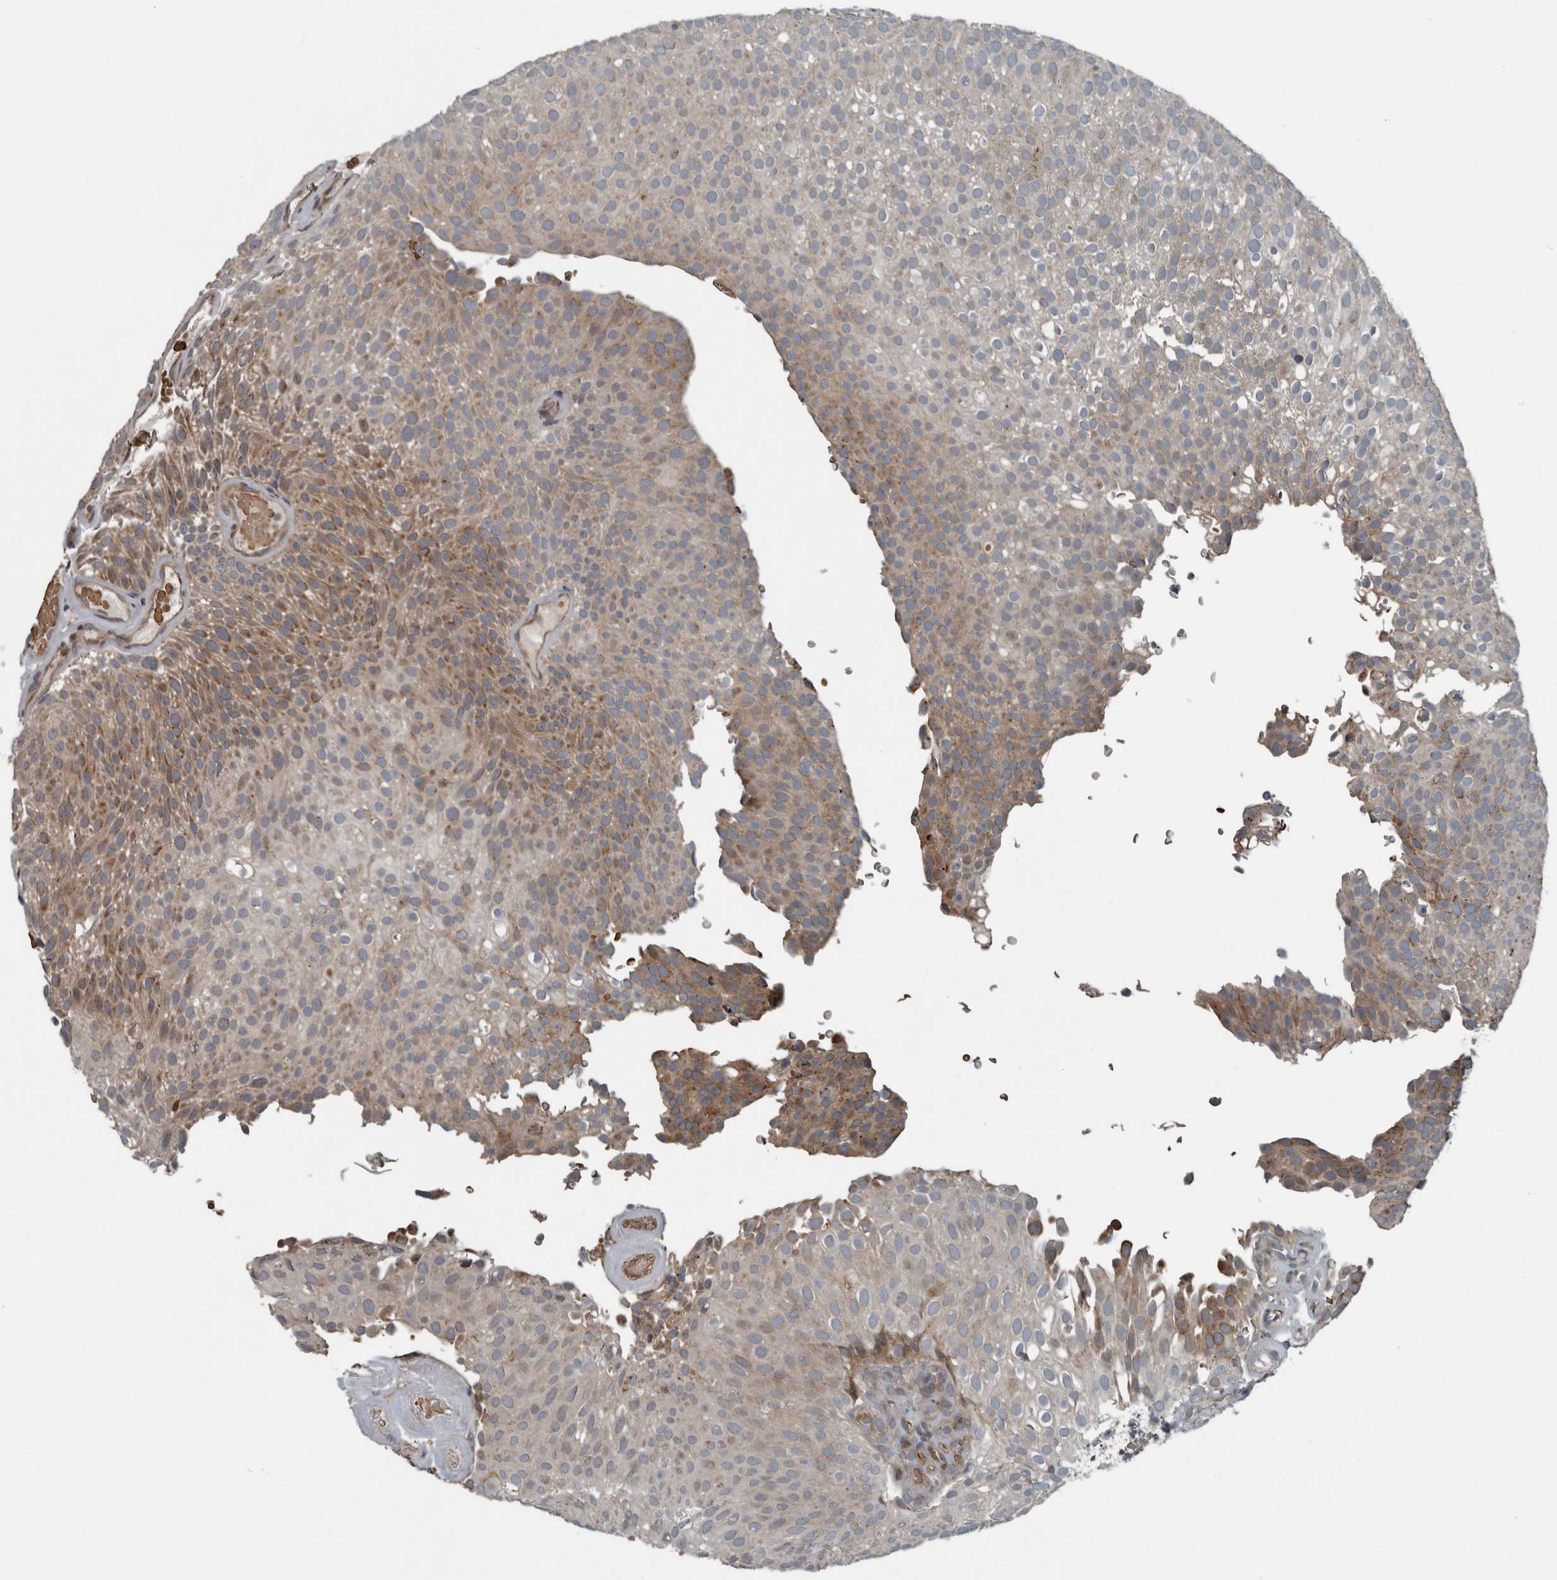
{"staining": {"intensity": "moderate", "quantity": "25%-75%", "location": "cytoplasmic/membranous"}, "tissue": "urothelial cancer", "cell_type": "Tumor cells", "image_type": "cancer", "snomed": [{"axis": "morphology", "description": "Urothelial carcinoma, Low grade"}, {"axis": "topography", "description": "Urinary bladder"}], "caption": "High-power microscopy captured an immunohistochemistry histopathology image of low-grade urothelial carcinoma, revealing moderate cytoplasmic/membranous staining in approximately 25%-75% of tumor cells.", "gene": "ZNF345", "patient": {"sex": "male", "age": 78}}